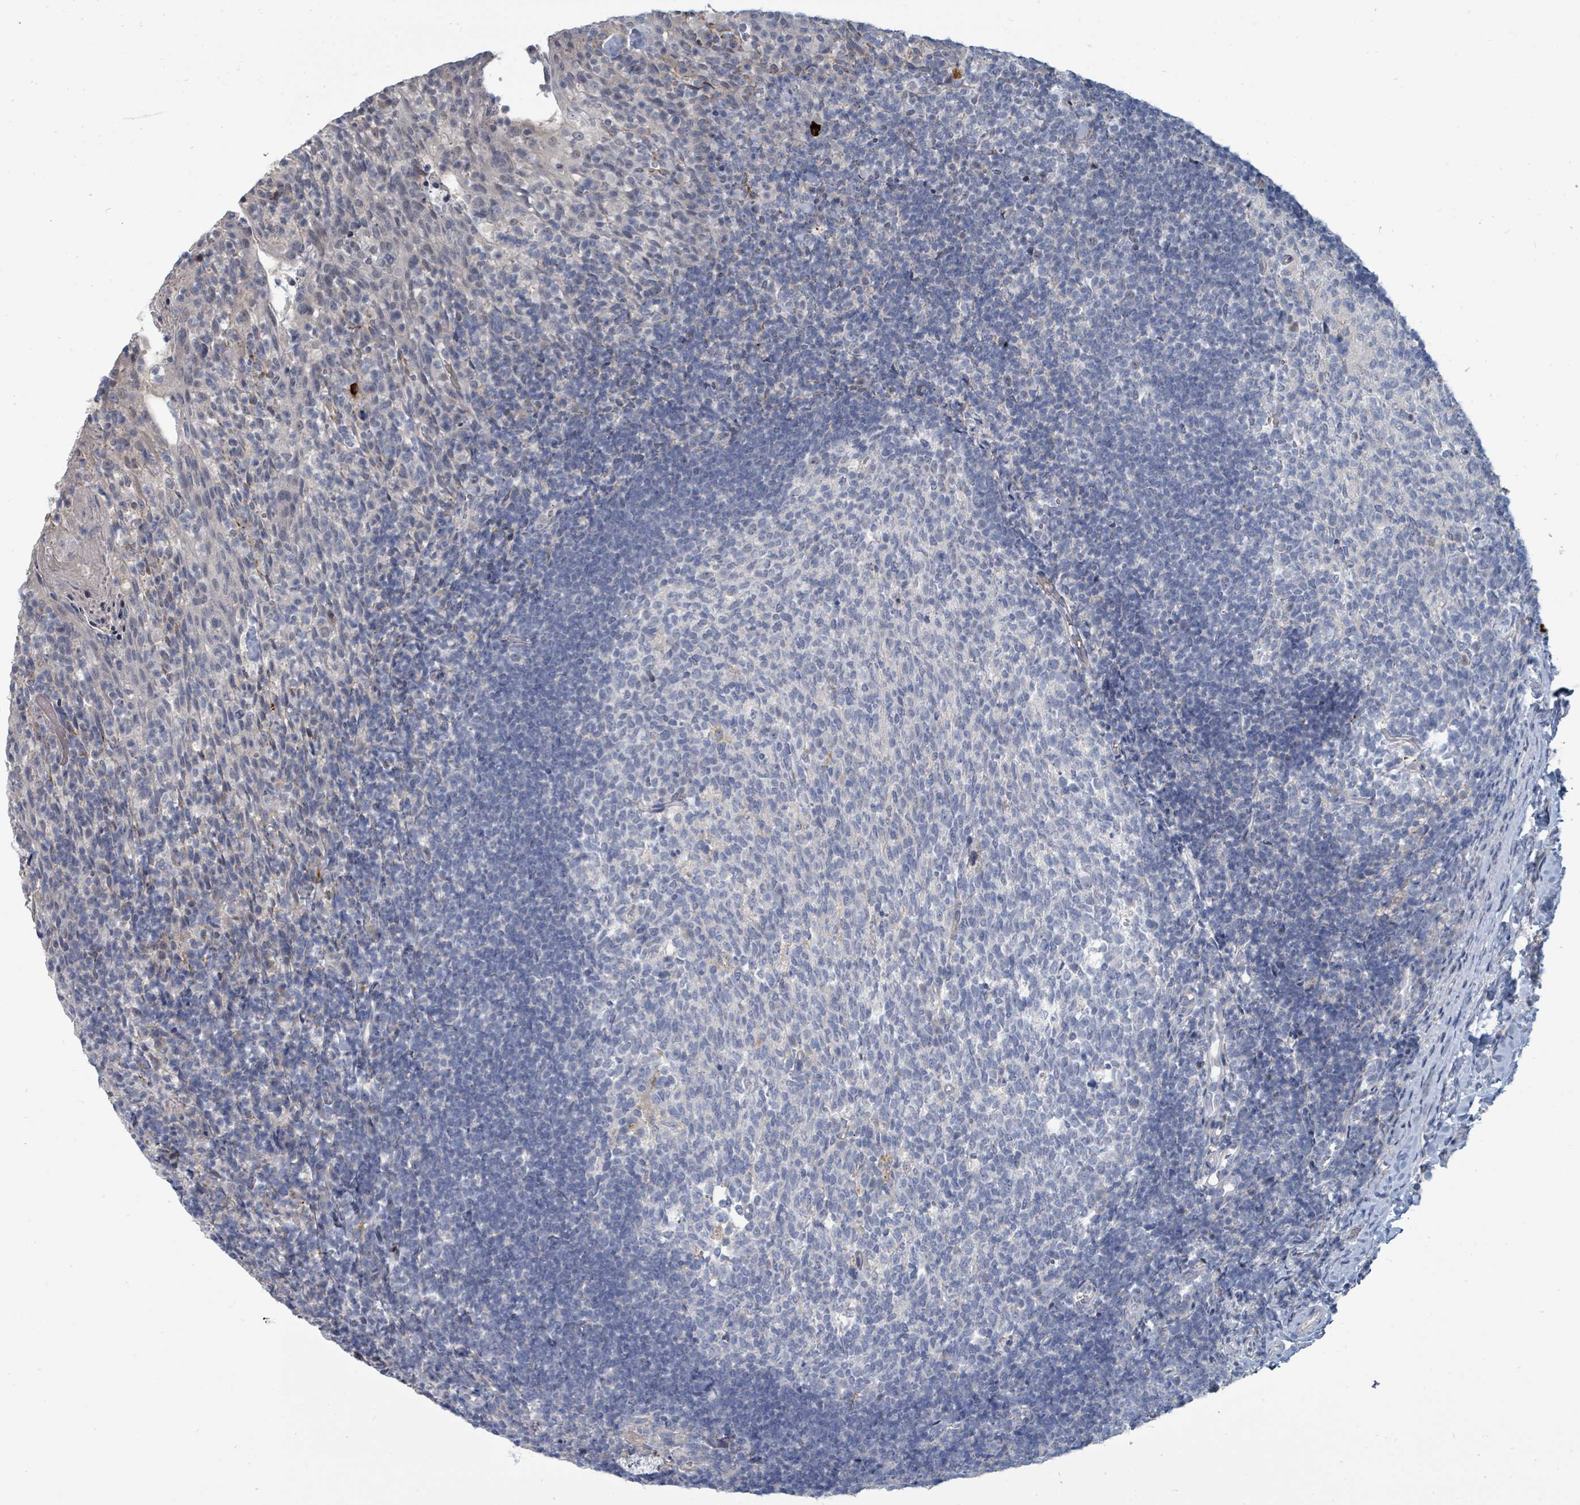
{"staining": {"intensity": "negative", "quantity": "none", "location": "none"}, "tissue": "tonsil", "cell_type": "Germinal center cells", "image_type": "normal", "snomed": [{"axis": "morphology", "description": "Normal tissue, NOS"}, {"axis": "topography", "description": "Tonsil"}], "caption": "A high-resolution micrograph shows immunohistochemistry (IHC) staining of normal tonsil, which reveals no significant expression in germinal center cells.", "gene": "TRDMT1", "patient": {"sex": "female", "age": 10}}